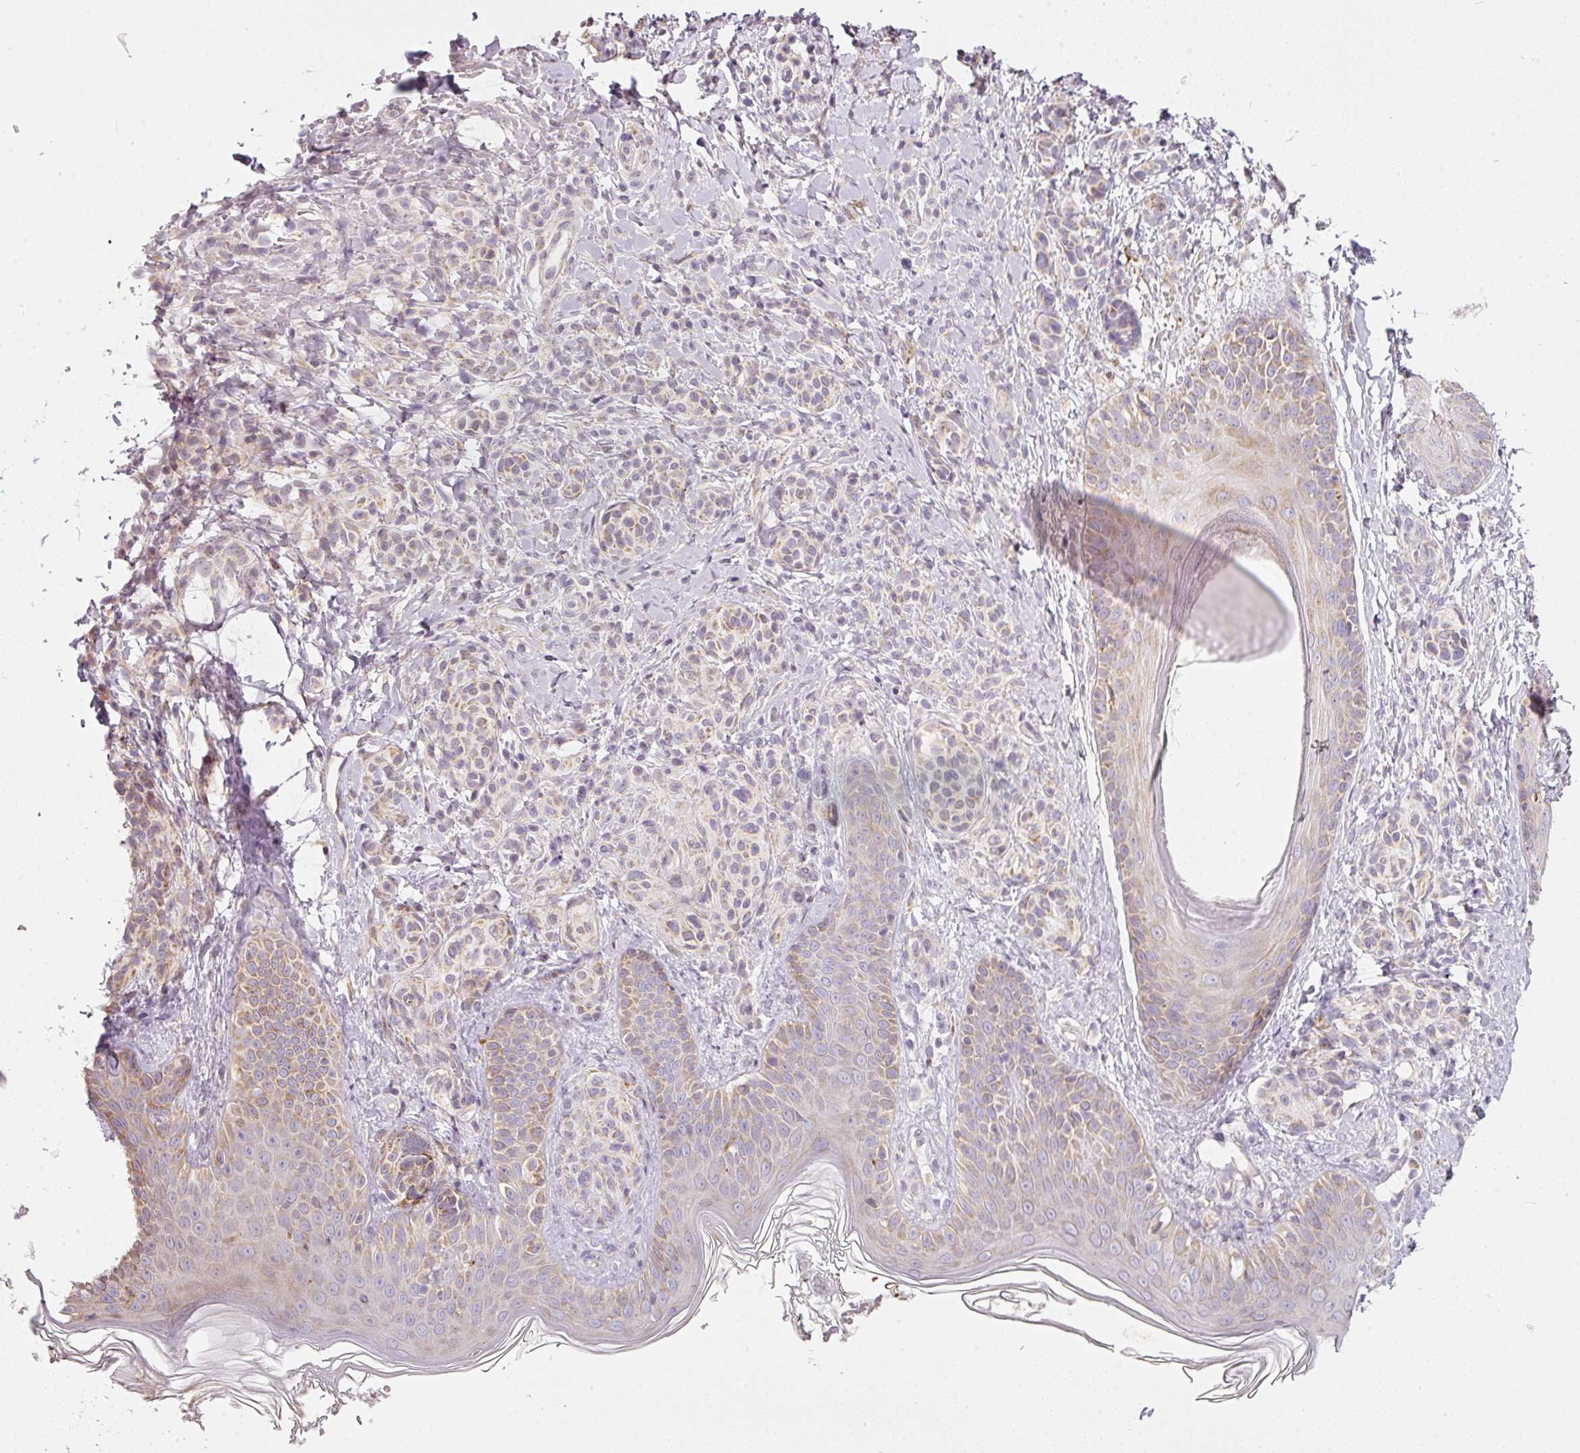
{"staining": {"intensity": "weak", "quantity": "25%-75%", "location": "cytoplasmic/membranous"}, "tissue": "skin", "cell_type": "Fibroblasts", "image_type": "normal", "snomed": [{"axis": "morphology", "description": "Normal tissue, NOS"}, {"axis": "topography", "description": "Skin"}], "caption": "Weak cytoplasmic/membranous expression is seen in approximately 25%-75% of fibroblasts in unremarkable skin.", "gene": "MORN4", "patient": {"sex": "male", "age": 16}}